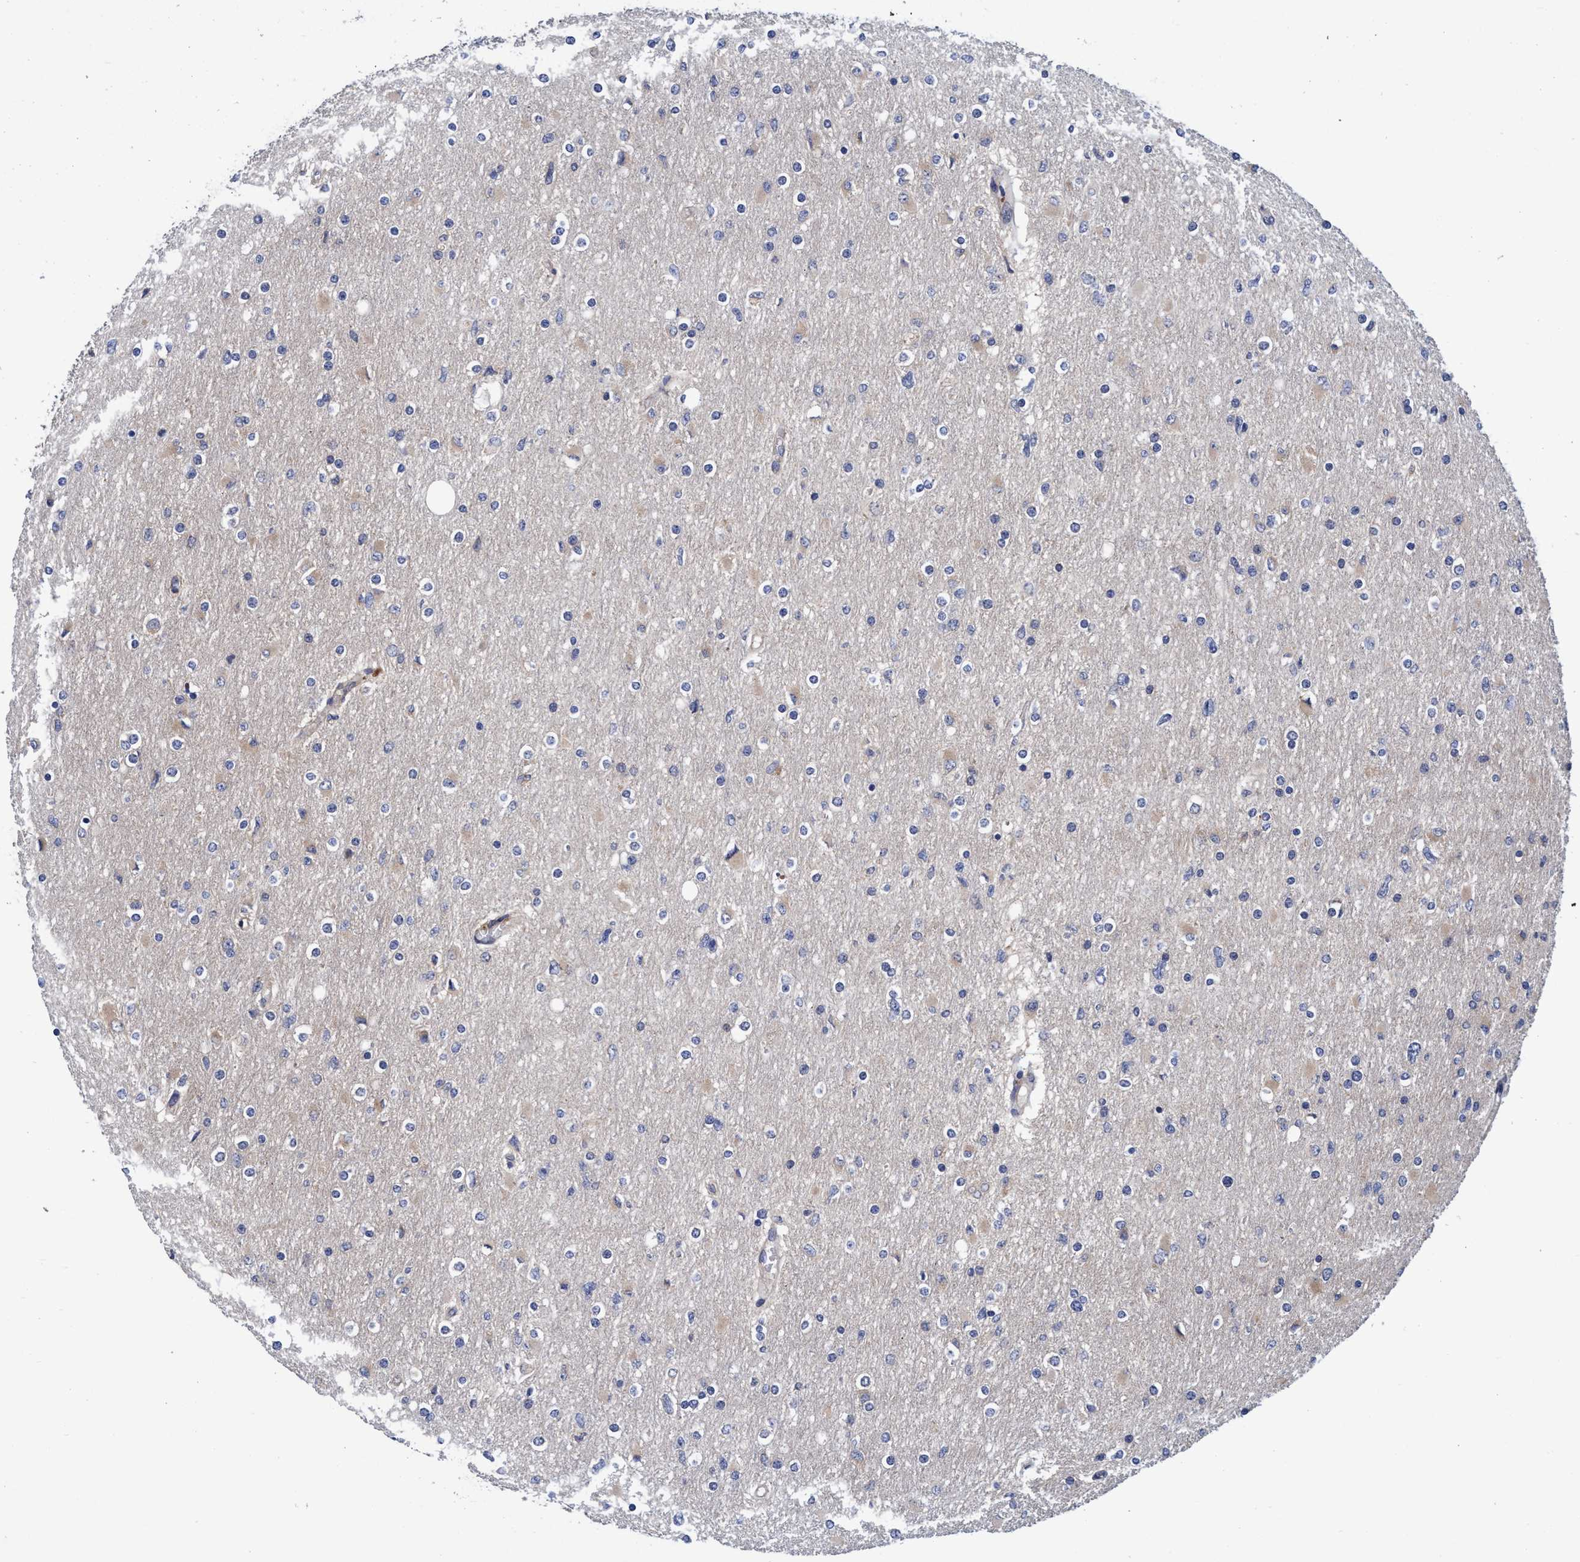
{"staining": {"intensity": "weak", "quantity": "<25%", "location": "cytoplasmic/membranous"}, "tissue": "glioma", "cell_type": "Tumor cells", "image_type": "cancer", "snomed": [{"axis": "morphology", "description": "Glioma, malignant, High grade"}, {"axis": "topography", "description": "Cerebral cortex"}], "caption": "DAB immunohistochemical staining of human glioma reveals no significant positivity in tumor cells.", "gene": "CALCOCO2", "patient": {"sex": "female", "age": 36}}